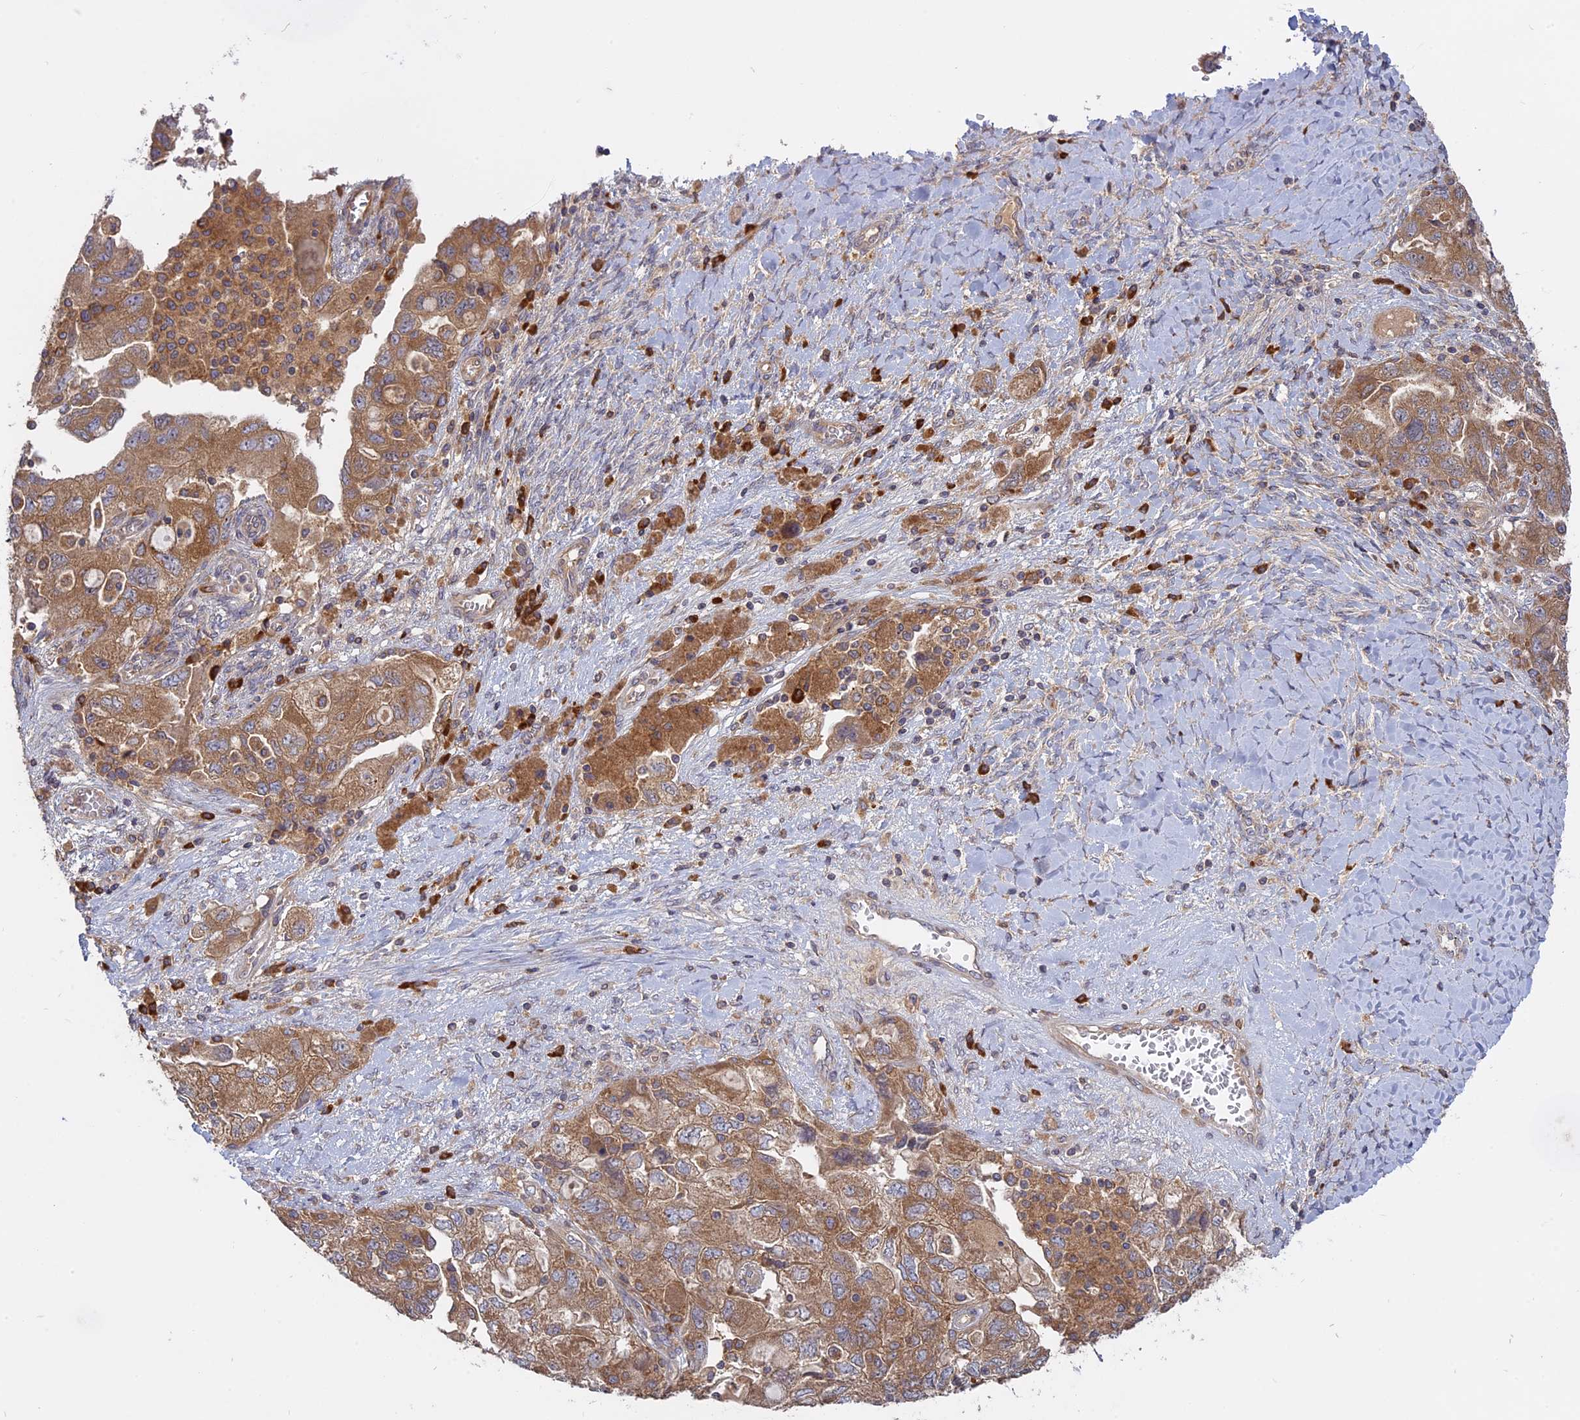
{"staining": {"intensity": "moderate", "quantity": ">75%", "location": "cytoplasmic/membranous"}, "tissue": "ovarian cancer", "cell_type": "Tumor cells", "image_type": "cancer", "snomed": [{"axis": "morphology", "description": "Carcinoma, NOS"}, {"axis": "morphology", "description": "Cystadenocarcinoma, serous, NOS"}, {"axis": "topography", "description": "Ovary"}], "caption": "Brown immunohistochemical staining in ovarian cancer (carcinoma) demonstrates moderate cytoplasmic/membranous positivity in approximately >75% of tumor cells.", "gene": "TMEM208", "patient": {"sex": "female", "age": 69}}